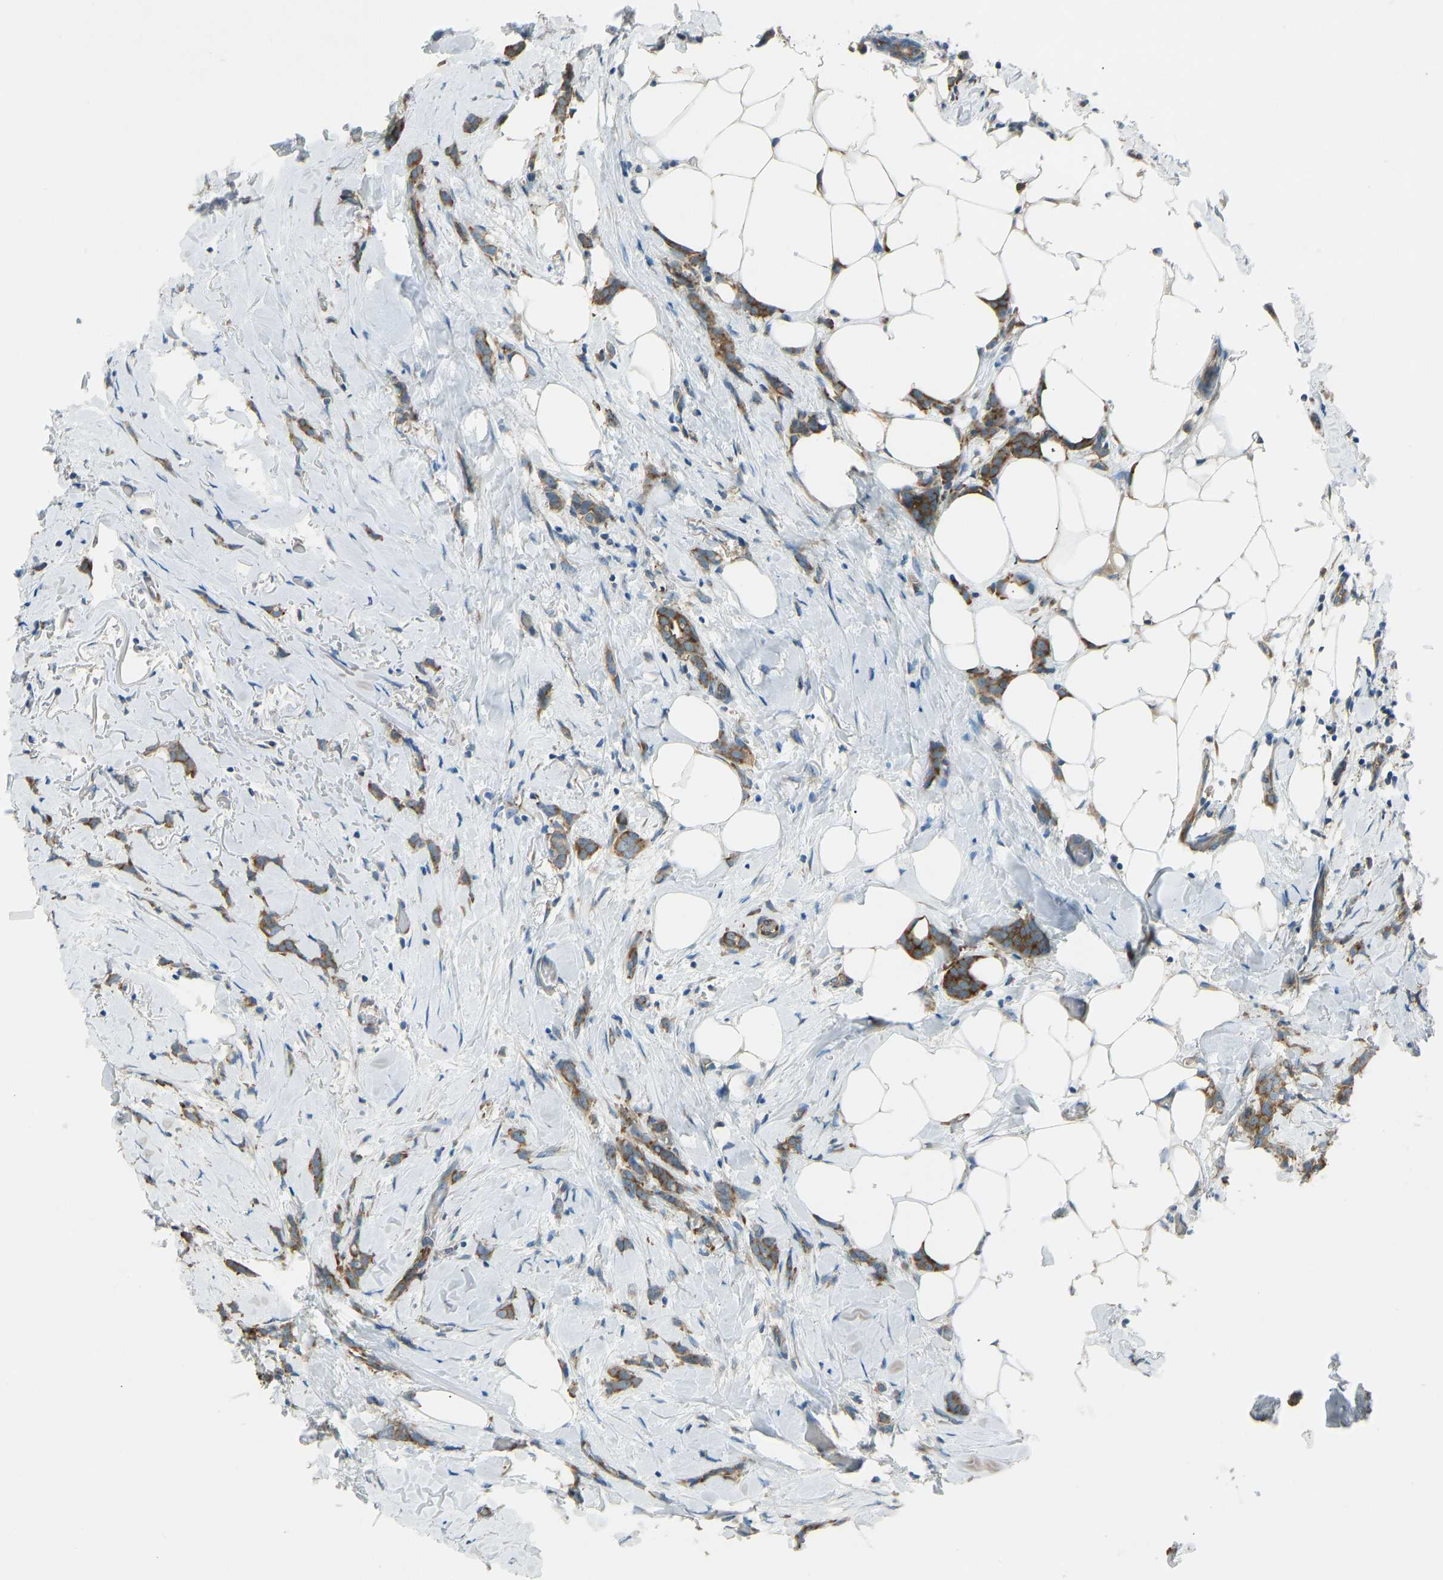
{"staining": {"intensity": "moderate", "quantity": ">75%", "location": "cytoplasmic/membranous"}, "tissue": "breast cancer", "cell_type": "Tumor cells", "image_type": "cancer", "snomed": [{"axis": "morphology", "description": "Lobular carcinoma, in situ"}, {"axis": "morphology", "description": "Lobular carcinoma"}, {"axis": "topography", "description": "Breast"}], "caption": "IHC micrograph of human breast lobular carcinoma in situ stained for a protein (brown), which shows medium levels of moderate cytoplasmic/membranous staining in approximately >75% of tumor cells.", "gene": "STAU2", "patient": {"sex": "female", "age": 41}}